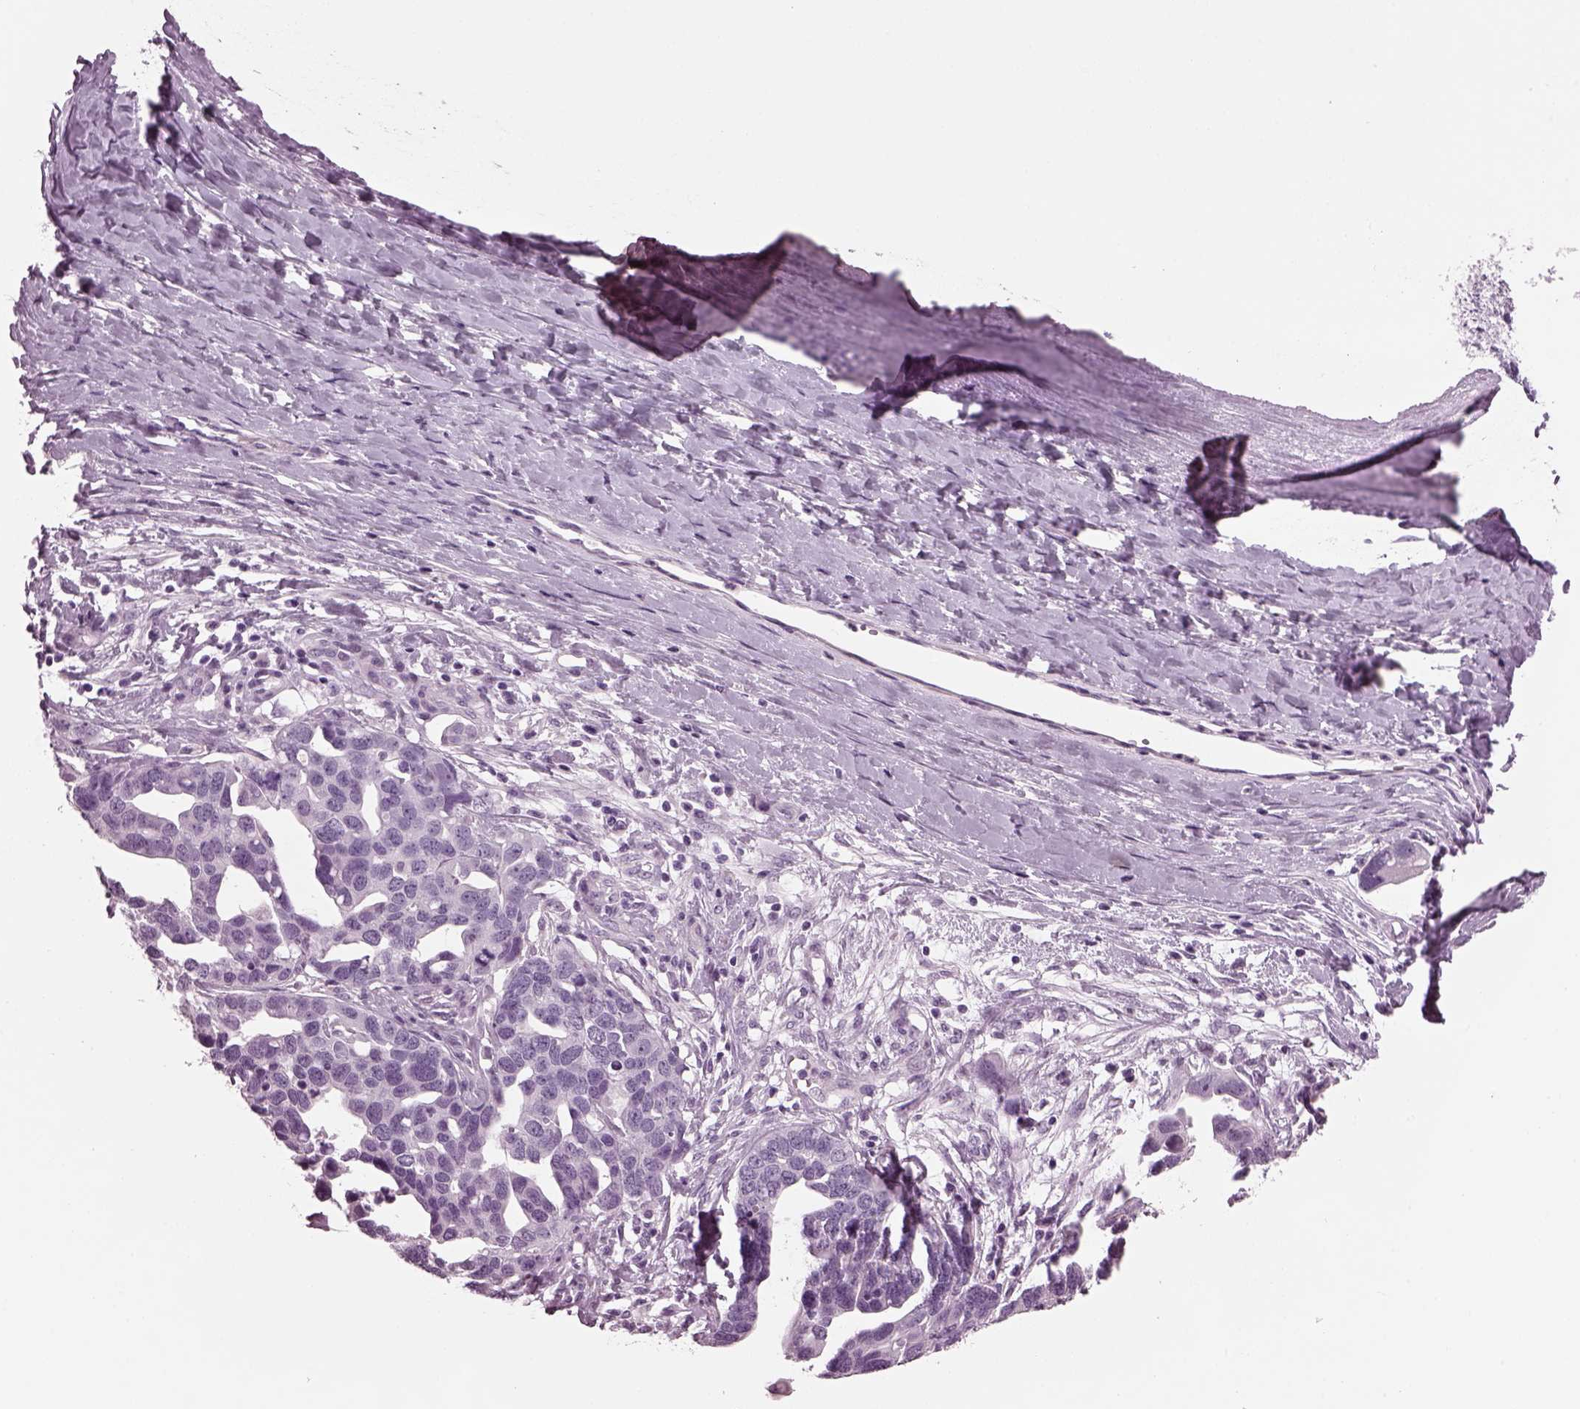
{"staining": {"intensity": "negative", "quantity": "none", "location": "none"}, "tissue": "ovarian cancer", "cell_type": "Tumor cells", "image_type": "cancer", "snomed": [{"axis": "morphology", "description": "Cystadenocarcinoma, serous, NOS"}, {"axis": "topography", "description": "Ovary"}], "caption": "There is no significant staining in tumor cells of ovarian cancer (serous cystadenocarcinoma).", "gene": "TPPP2", "patient": {"sex": "female", "age": 54}}